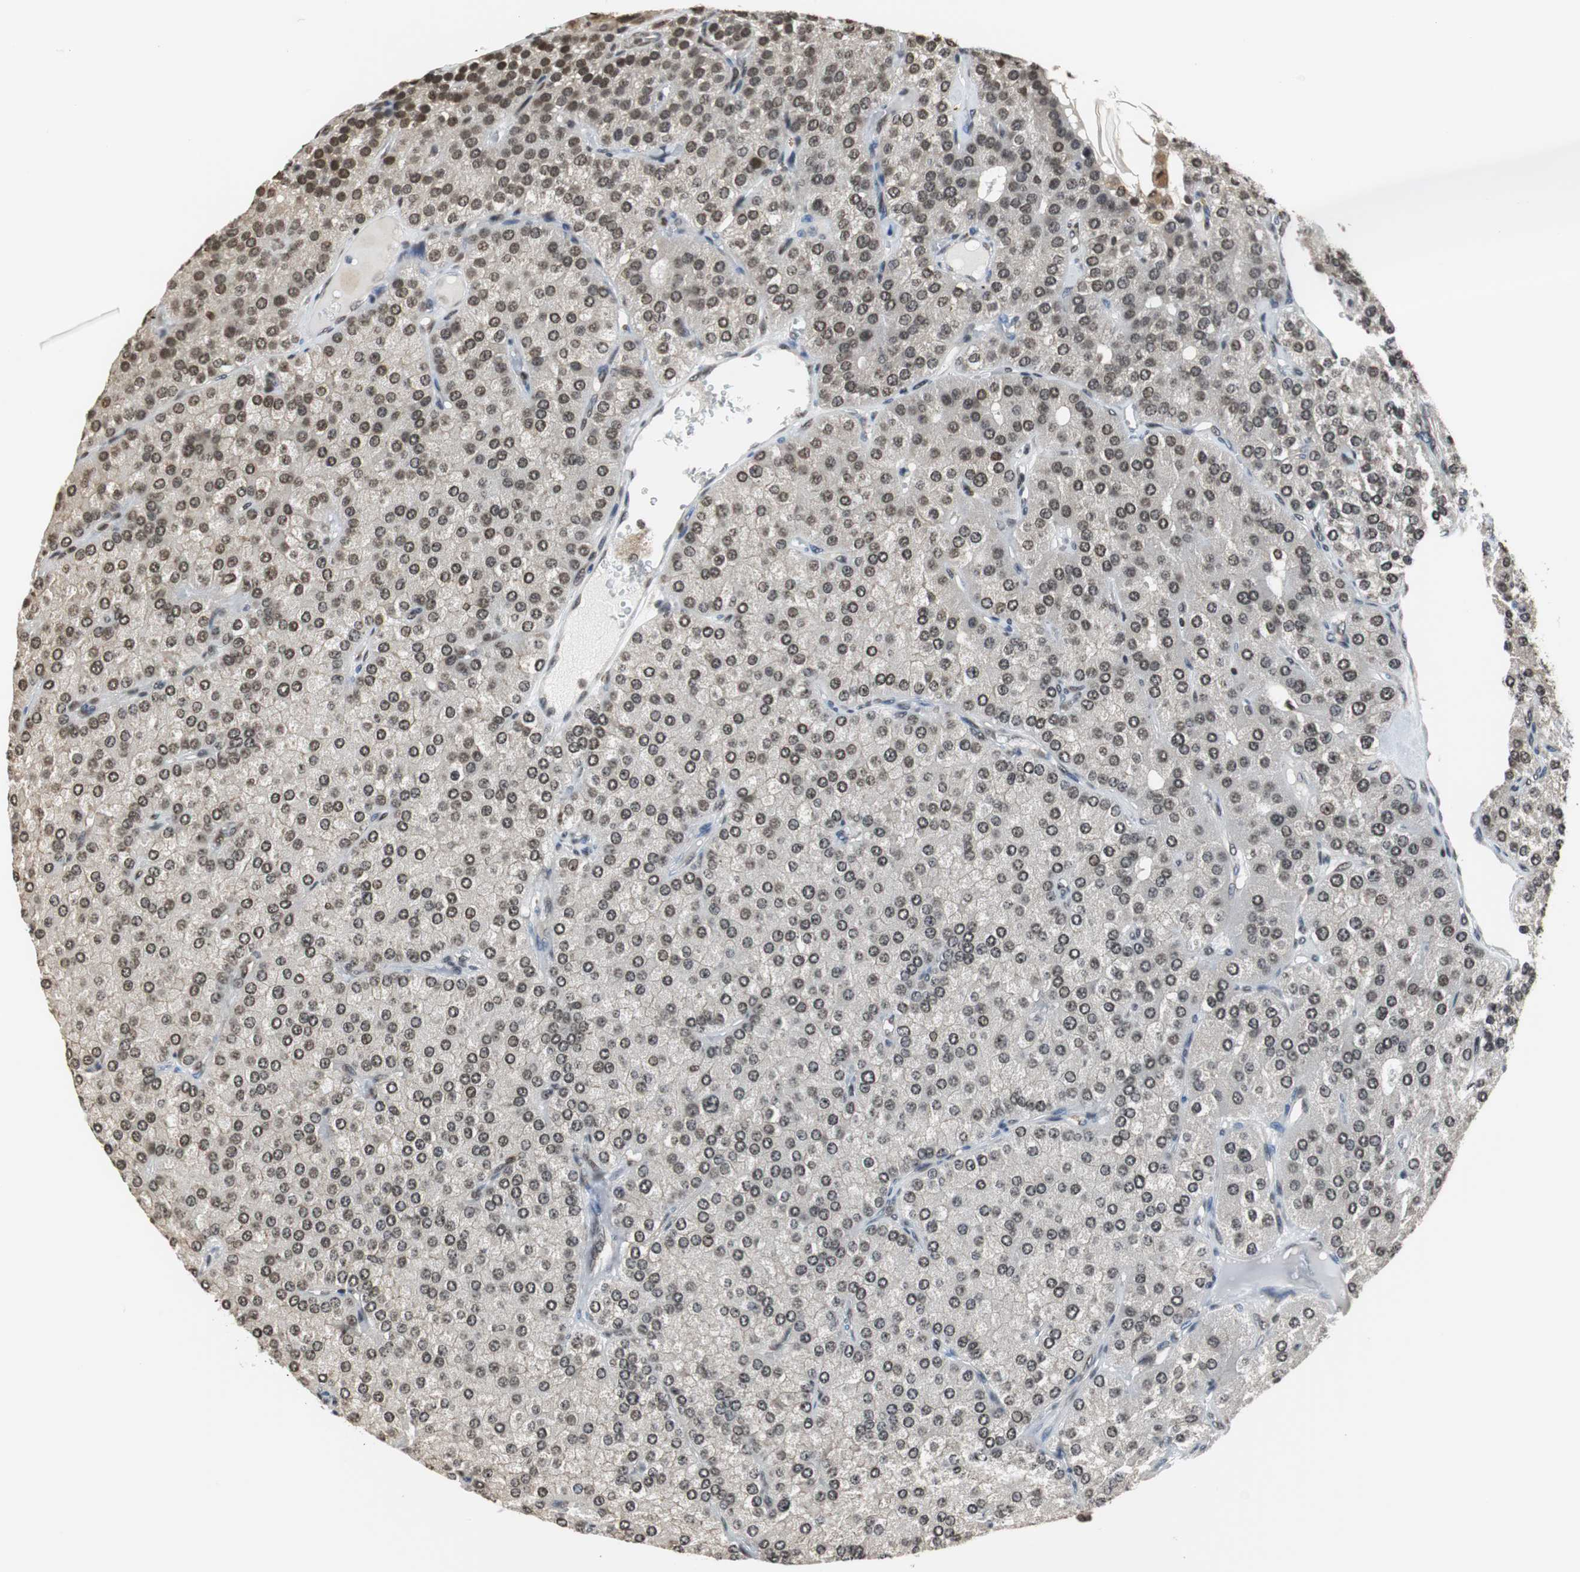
{"staining": {"intensity": "weak", "quantity": "25%-75%", "location": "nuclear"}, "tissue": "parathyroid gland", "cell_type": "Glandular cells", "image_type": "normal", "snomed": [{"axis": "morphology", "description": "Normal tissue, NOS"}, {"axis": "morphology", "description": "Adenoma, NOS"}, {"axis": "topography", "description": "Parathyroid gland"}], "caption": "Immunohistochemical staining of unremarkable parathyroid gland displays low levels of weak nuclear staining in about 25%-75% of glandular cells. (IHC, brightfield microscopy, high magnification).", "gene": "REST", "patient": {"sex": "female", "age": 86}}